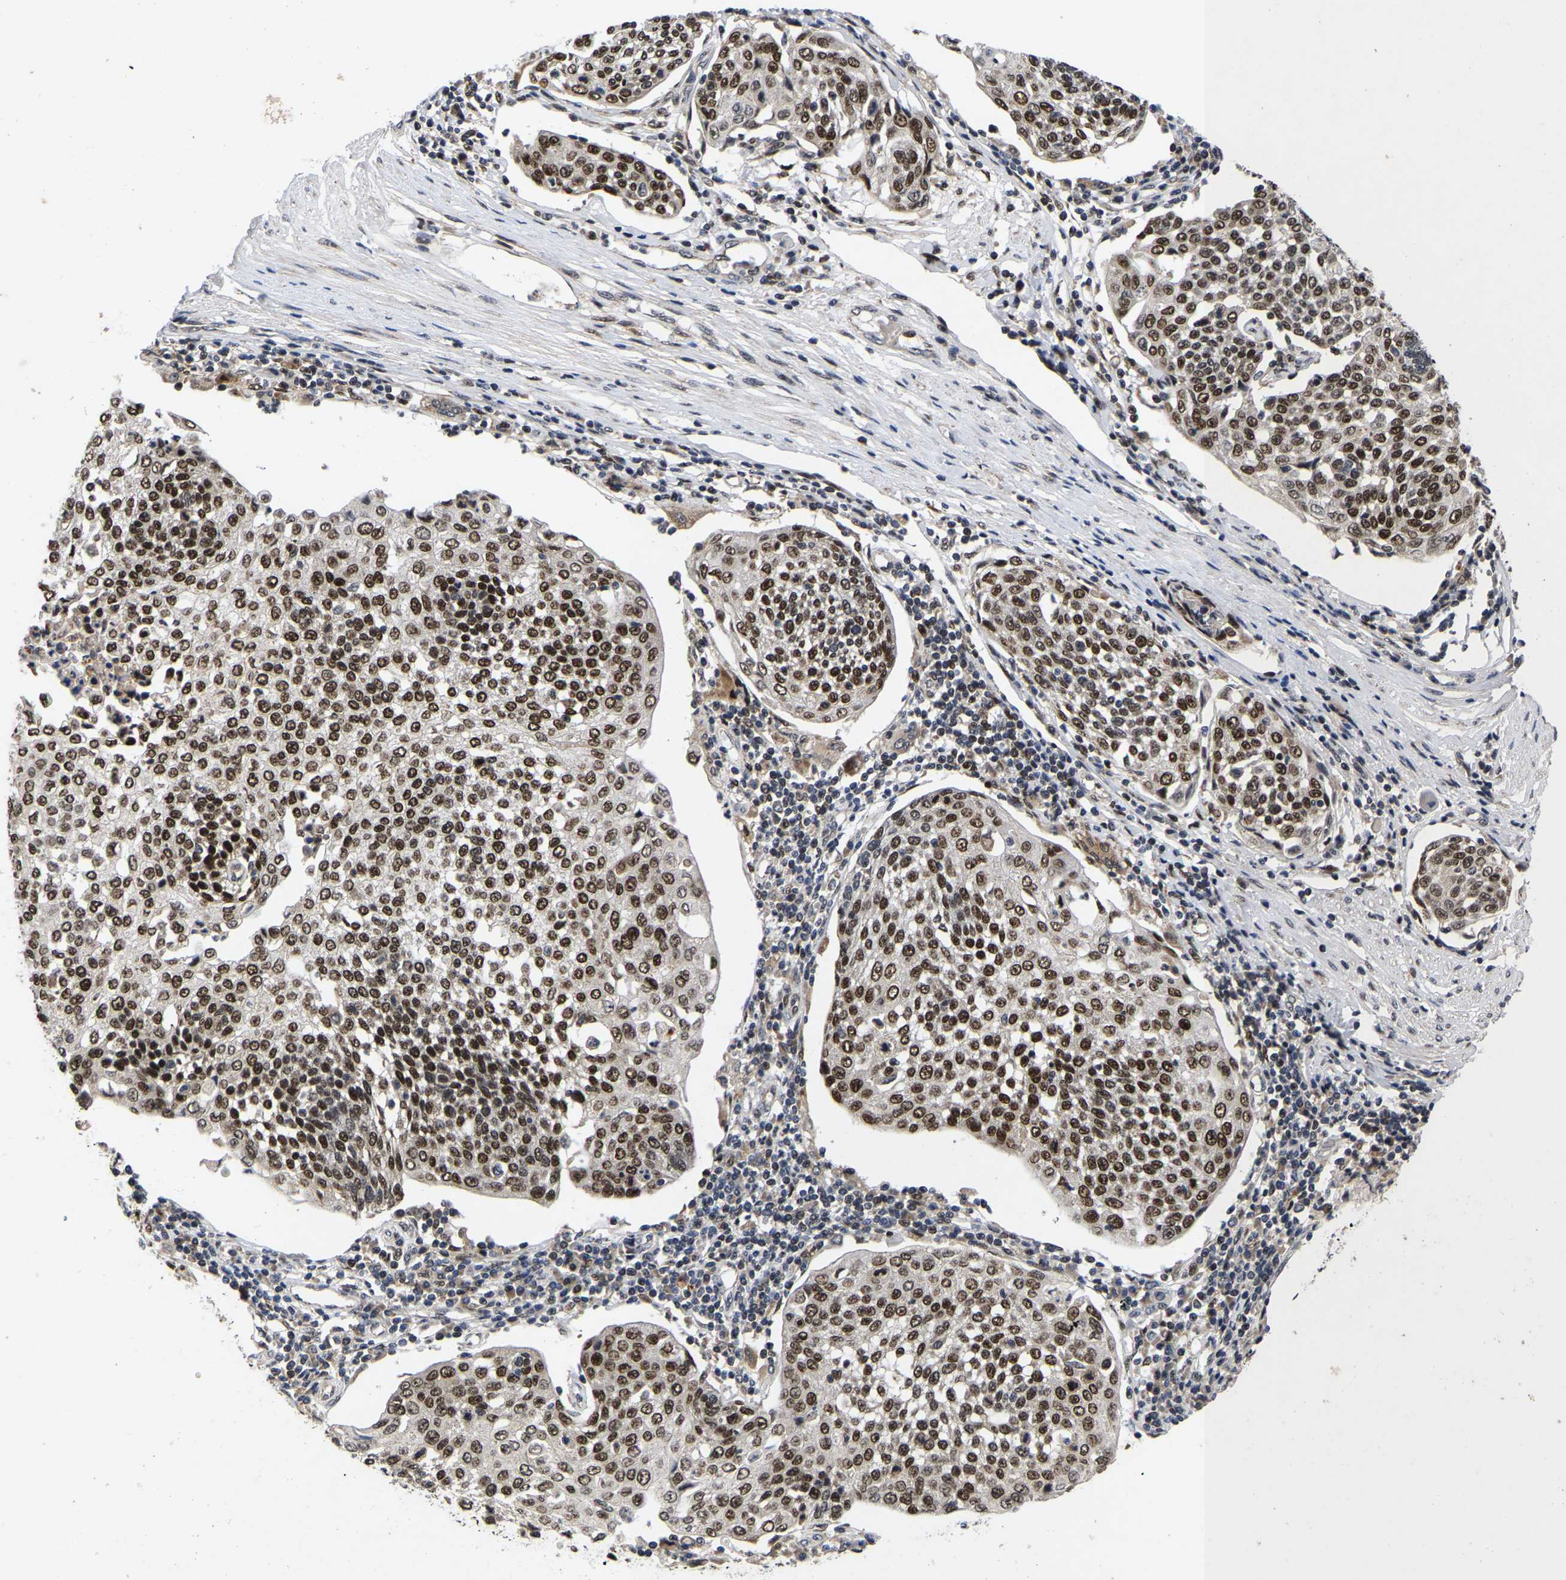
{"staining": {"intensity": "strong", "quantity": ">75%", "location": "nuclear"}, "tissue": "cervical cancer", "cell_type": "Tumor cells", "image_type": "cancer", "snomed": [{"axis": "morphology", "description": "Squamous cell carcinoma, NOS"}, {"axis": "topography", "description": "Cervix"}], "caption": "IHC photomicrograph of neoplastic tissue: human cervical squamous cell carcinoma stained using immunohistochemistry (IHC) demonstrates high levels of strong protein expression localized specifically in the nuclear of tumor cells, appearing as a nuclear brown color.", "gene": "JUNB", "patient": {"sex": "female", "age": 34}}